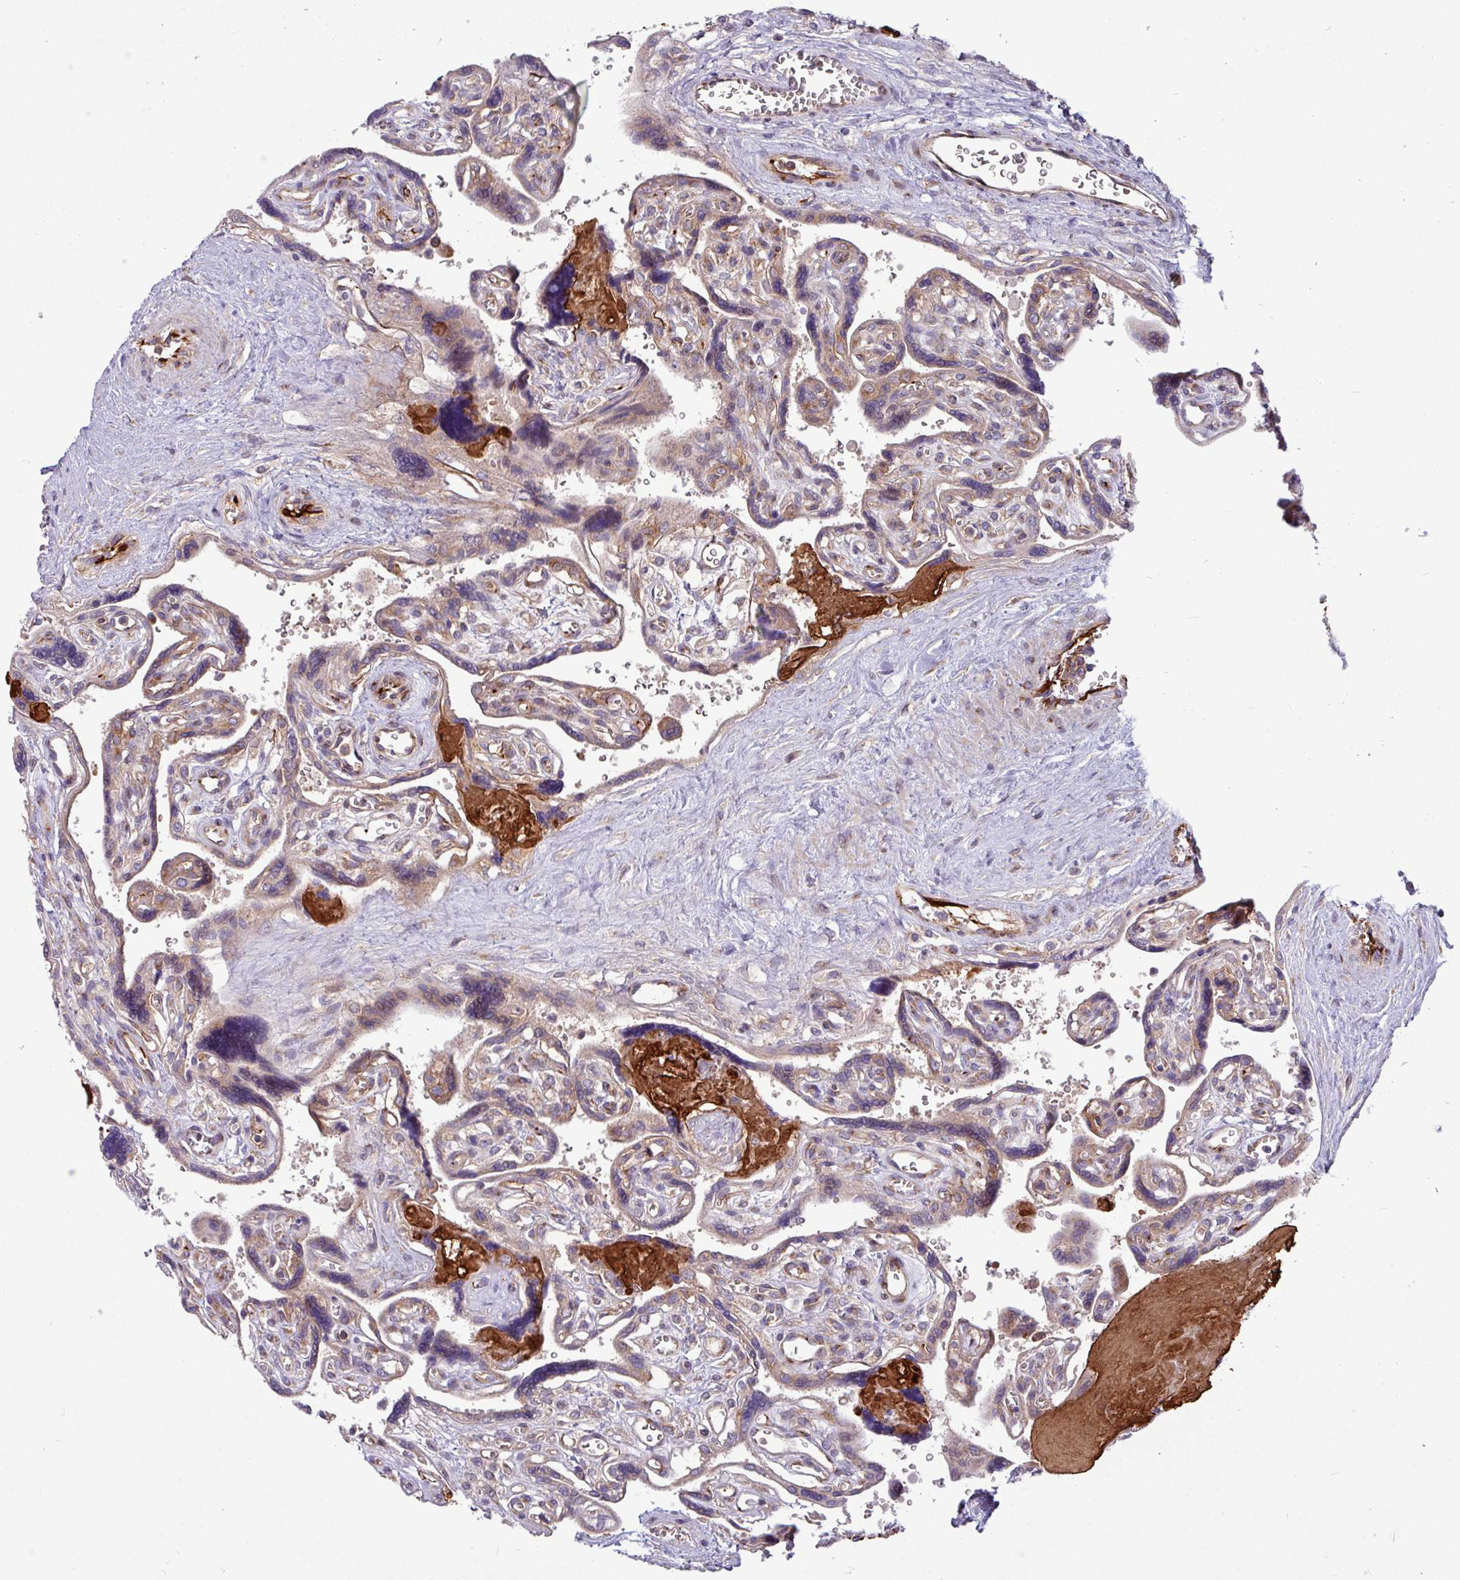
{"staining": {"intensity": "moderate", "quantity": ">75%", "location": "cytoplasmic/membranous"}, "tissue": "placenta", "cell_type": "Decidual cells", "image_type": "normal", "snomed": [{"axis": "morphology", "description": "Normal tissue, NOS"}, {"axis": "topography", "description": "Placenta"}], "caption": "A photomicrograph showing moderate cytoplasmic/membranous positivity in about >75% of decidual cells in unremarkable placenta, as visualized by brown immunohistochemical staining.", "gene": "LSM12", "patient": {"sex": "female", "age": 39}}